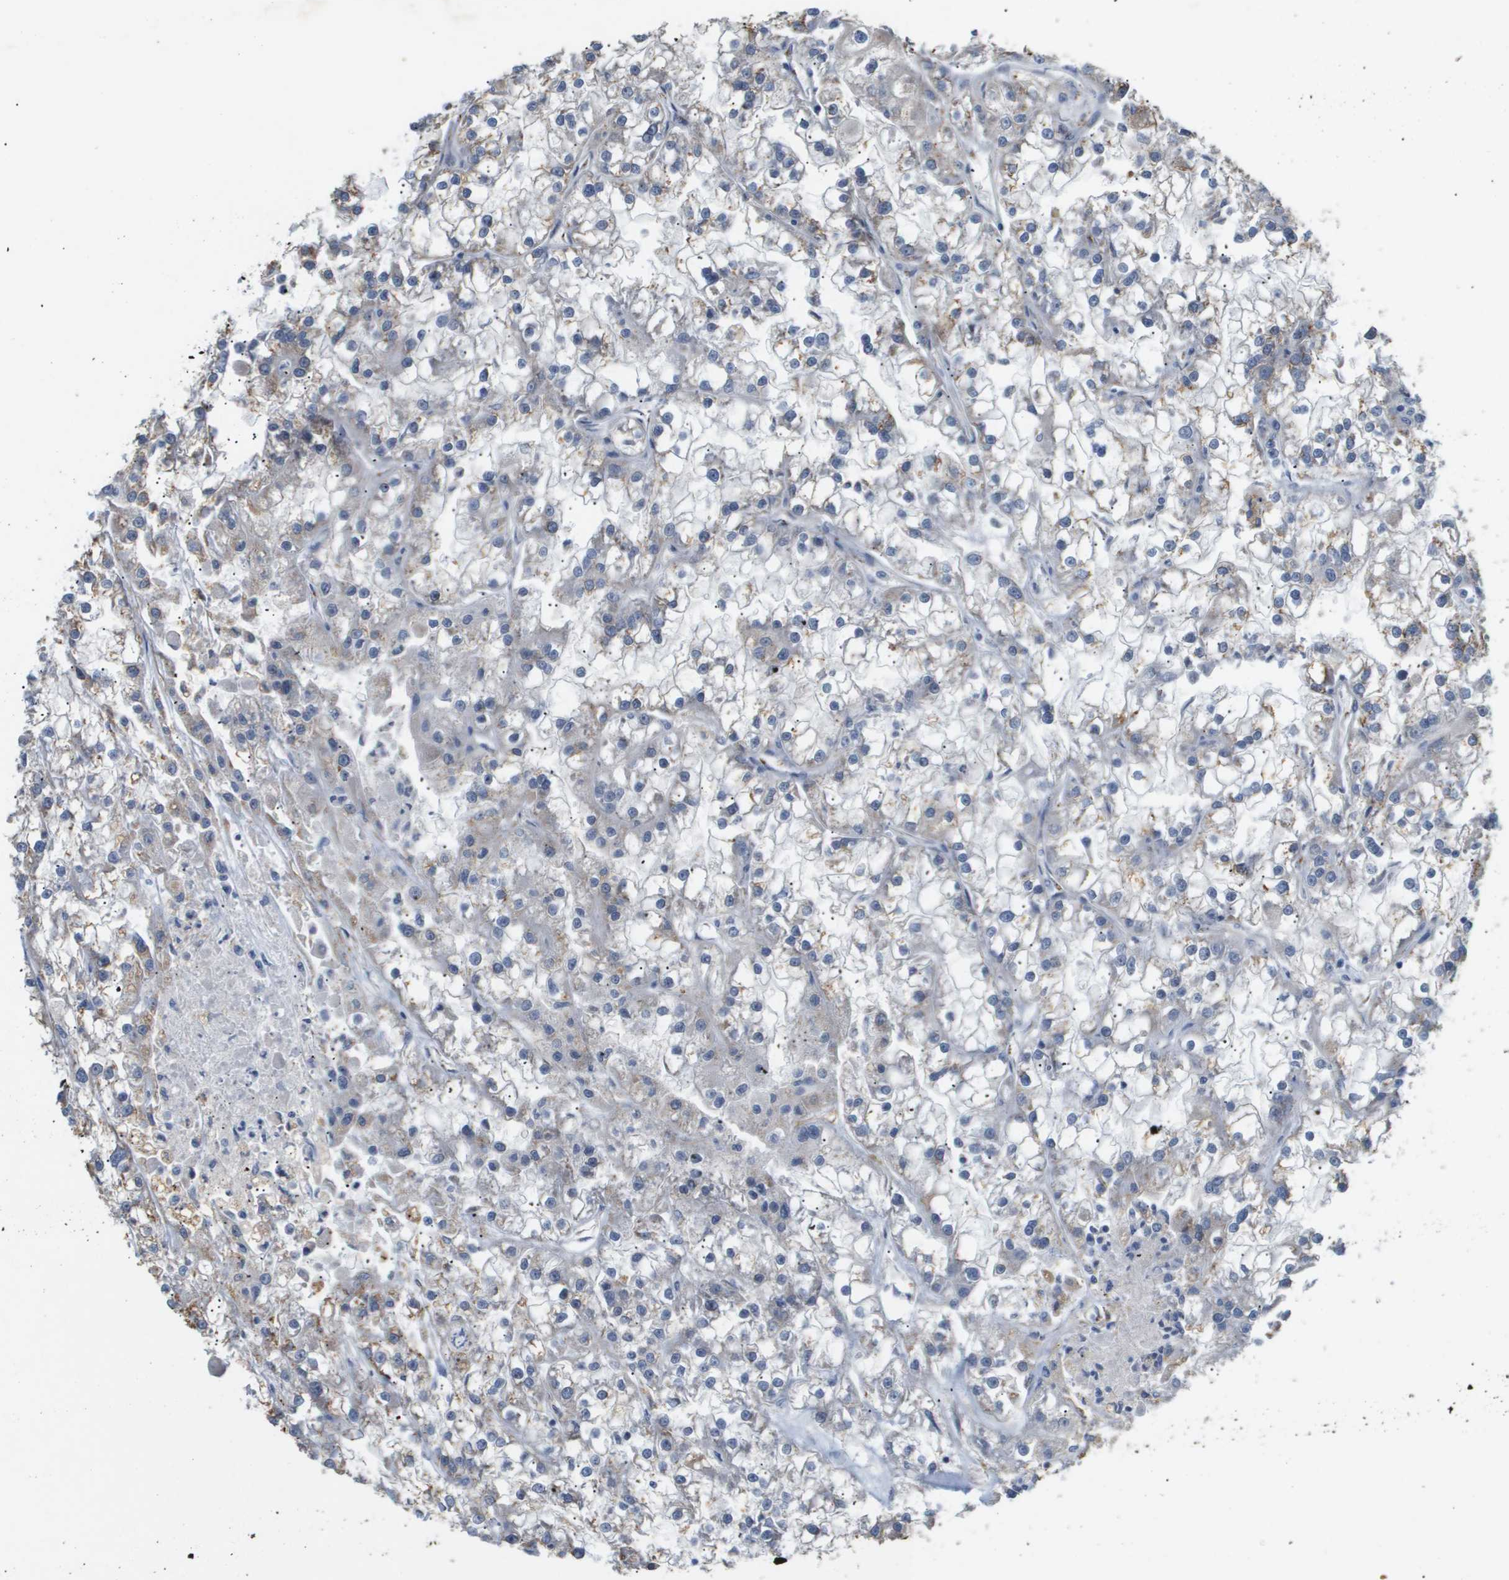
{"staining": {"intensity": "negative", "quantity": "none", "location": "none"}, "tissue": "renal cancer", "cell_type": "Tumor cells", "image_type": "cancer", "snomed": [{"axis": "morphology", "description": "Adenocarcinoma, NOS"}, {"axis": "topography", "description": "Kidney"}], "caption": "IHC of renal cancer shows no positivity in tumor cells.", "gene": "OTUD5", "patient": {"sex": "female", "age": 52}}